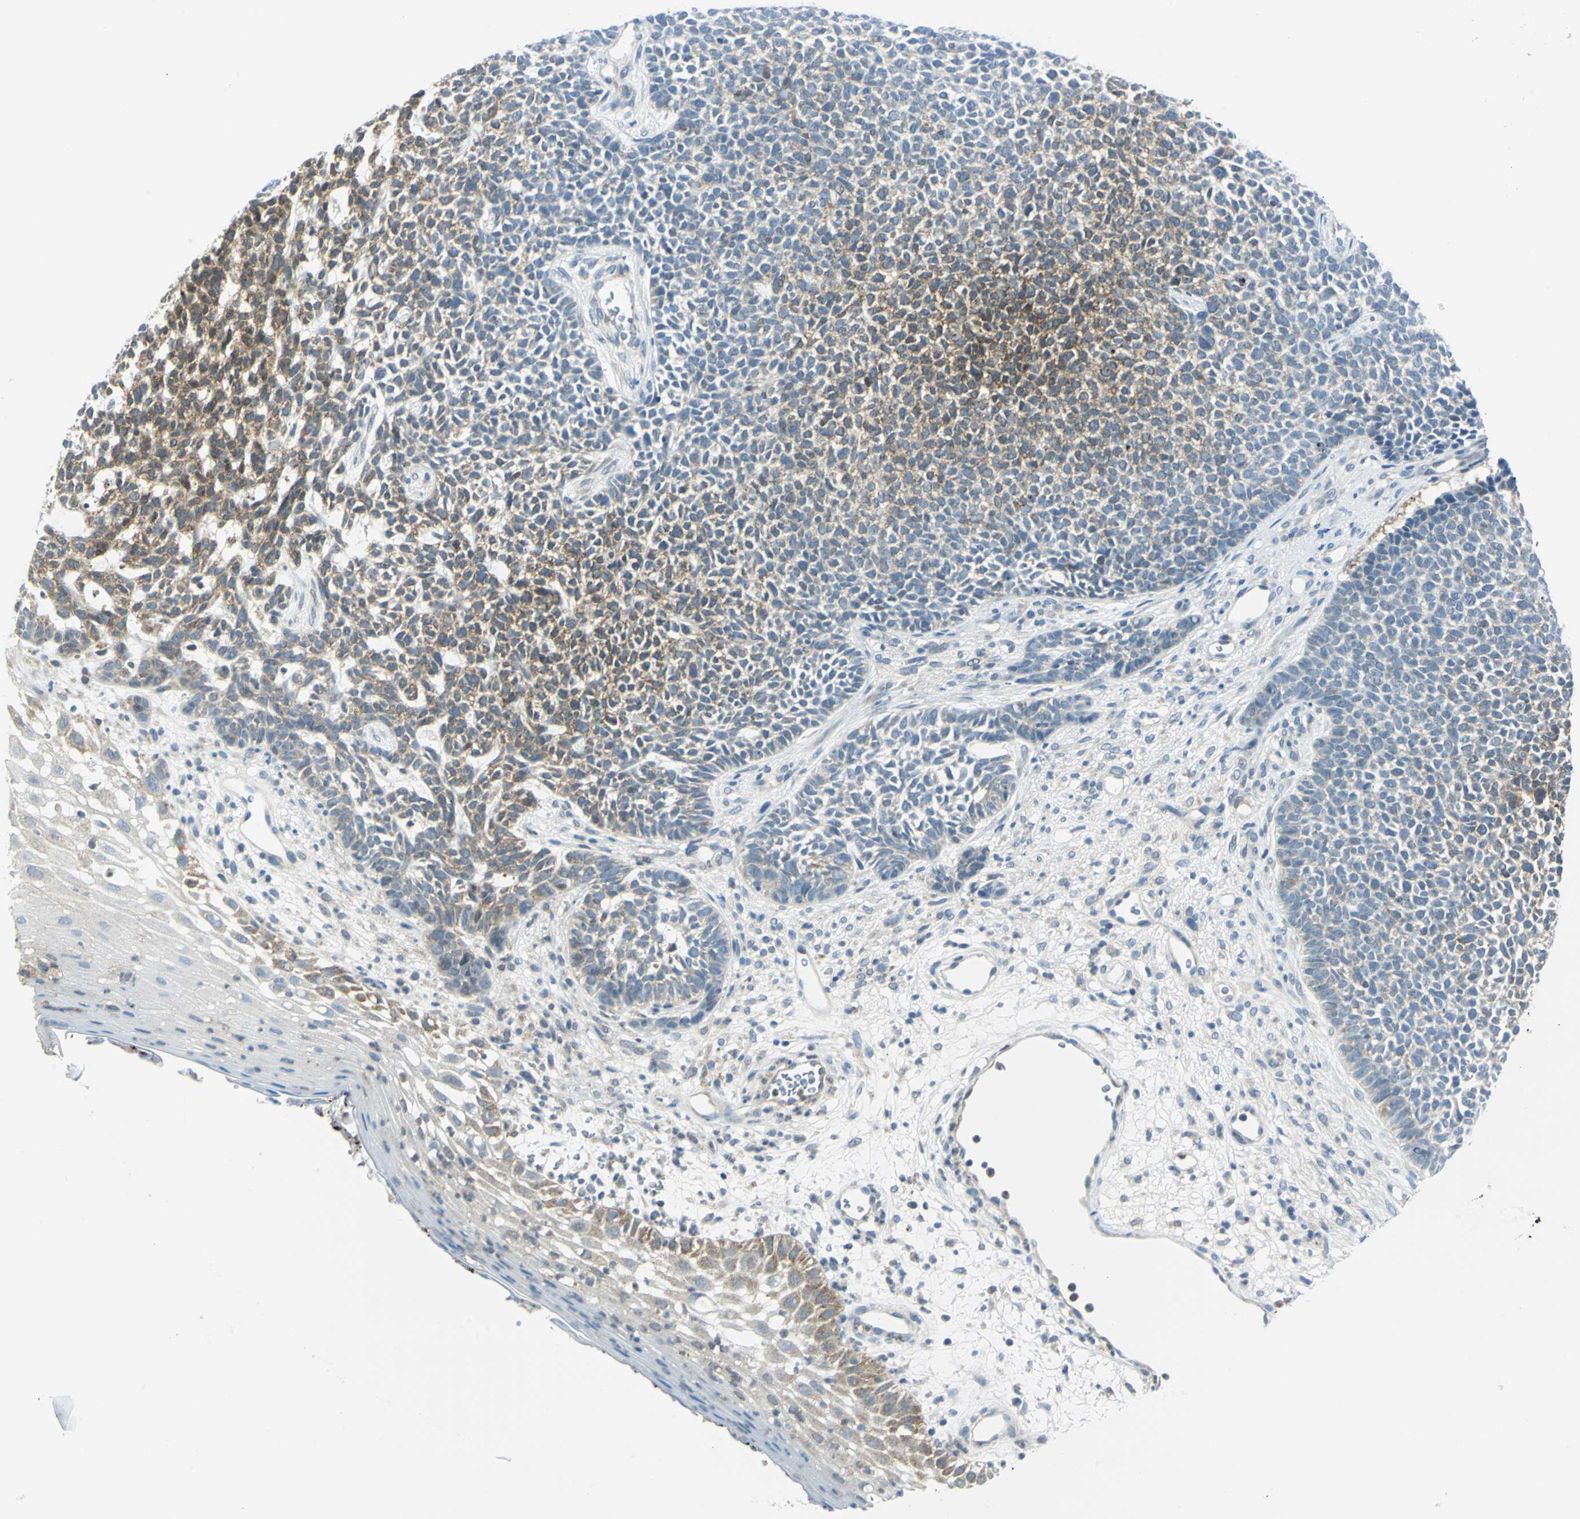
{"staining": {"intensity": "moderate", "quantity": "<25%", "location": "cytoplasmic/membranous,nuclear"}, "tissue": "skin cancer", "cell_type": "Tumor cells", "image_type": "cancer", "snomed": [{"axis": "morphology", "description": "Basal cell carcinoma"}, {"axis": "topography", "description": "Skin"}], "caption": "Tumor cells exhibit moderate cytoplasmic/membranous and nuclear positivity in approximately <25% of cells in skin basal cell carcinoma.", "gene": "ALDOA", "patient": {"sex": "female", "age": 84}}